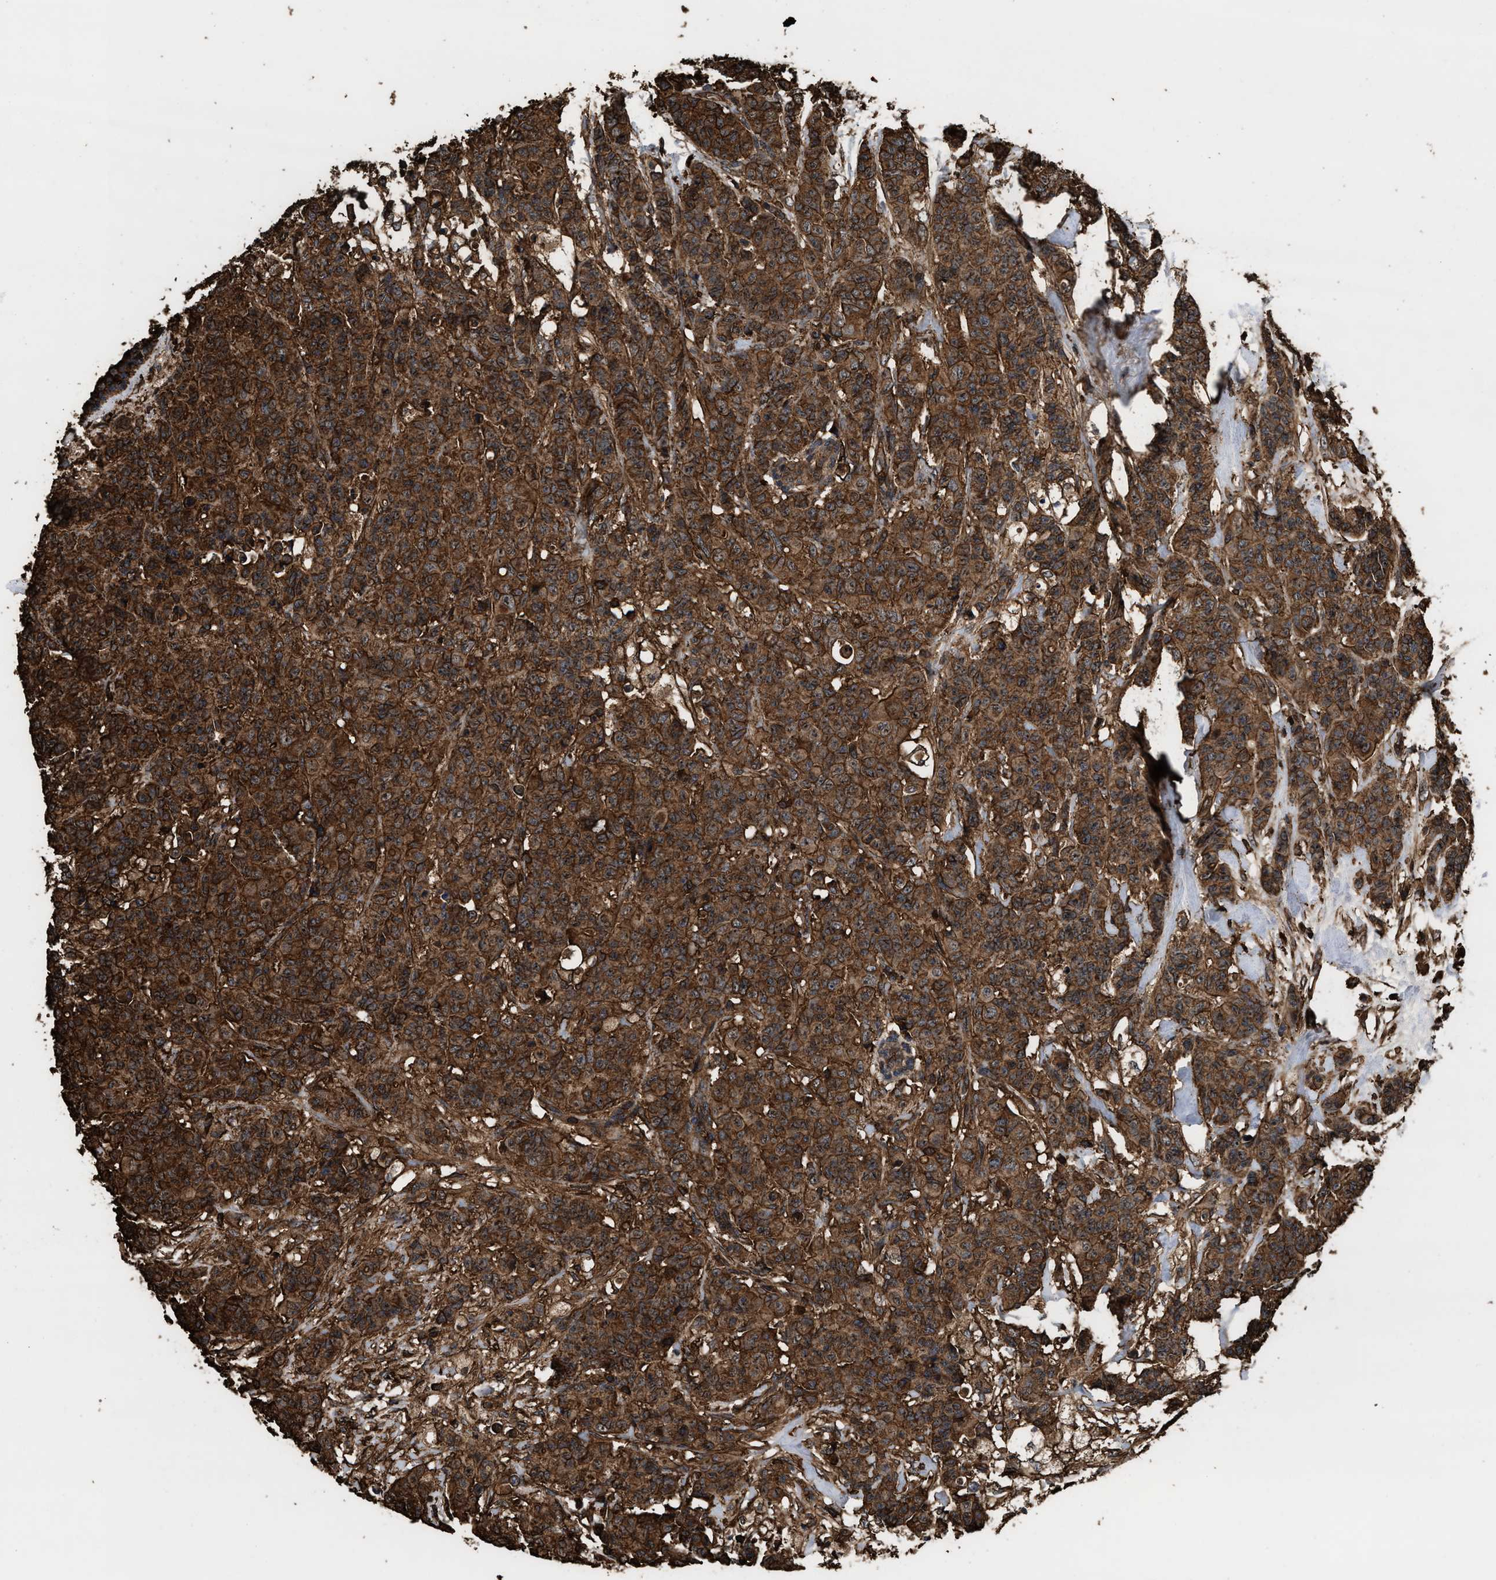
{"staining": {"intensity": "strong", "quantity": ">75%", "location": "cytoplasmic/membranous"}, "tissue": "breast cancer", "cell_type": "Tumor cells", "image_type": "cancer", "snomed": [{"axis": "morphology", "description": "Normal tissue, NOS"}, {"axis": "morphology", "description": "Duct carcinoma"}, {"axis": "topography", "description": "Breast"}], "caption": "Breast cancer stained with a protein marker displays strong staining in tumor cells.", "gene": "KBTBD2", "patient": {"sex": "female", "age": 40}}